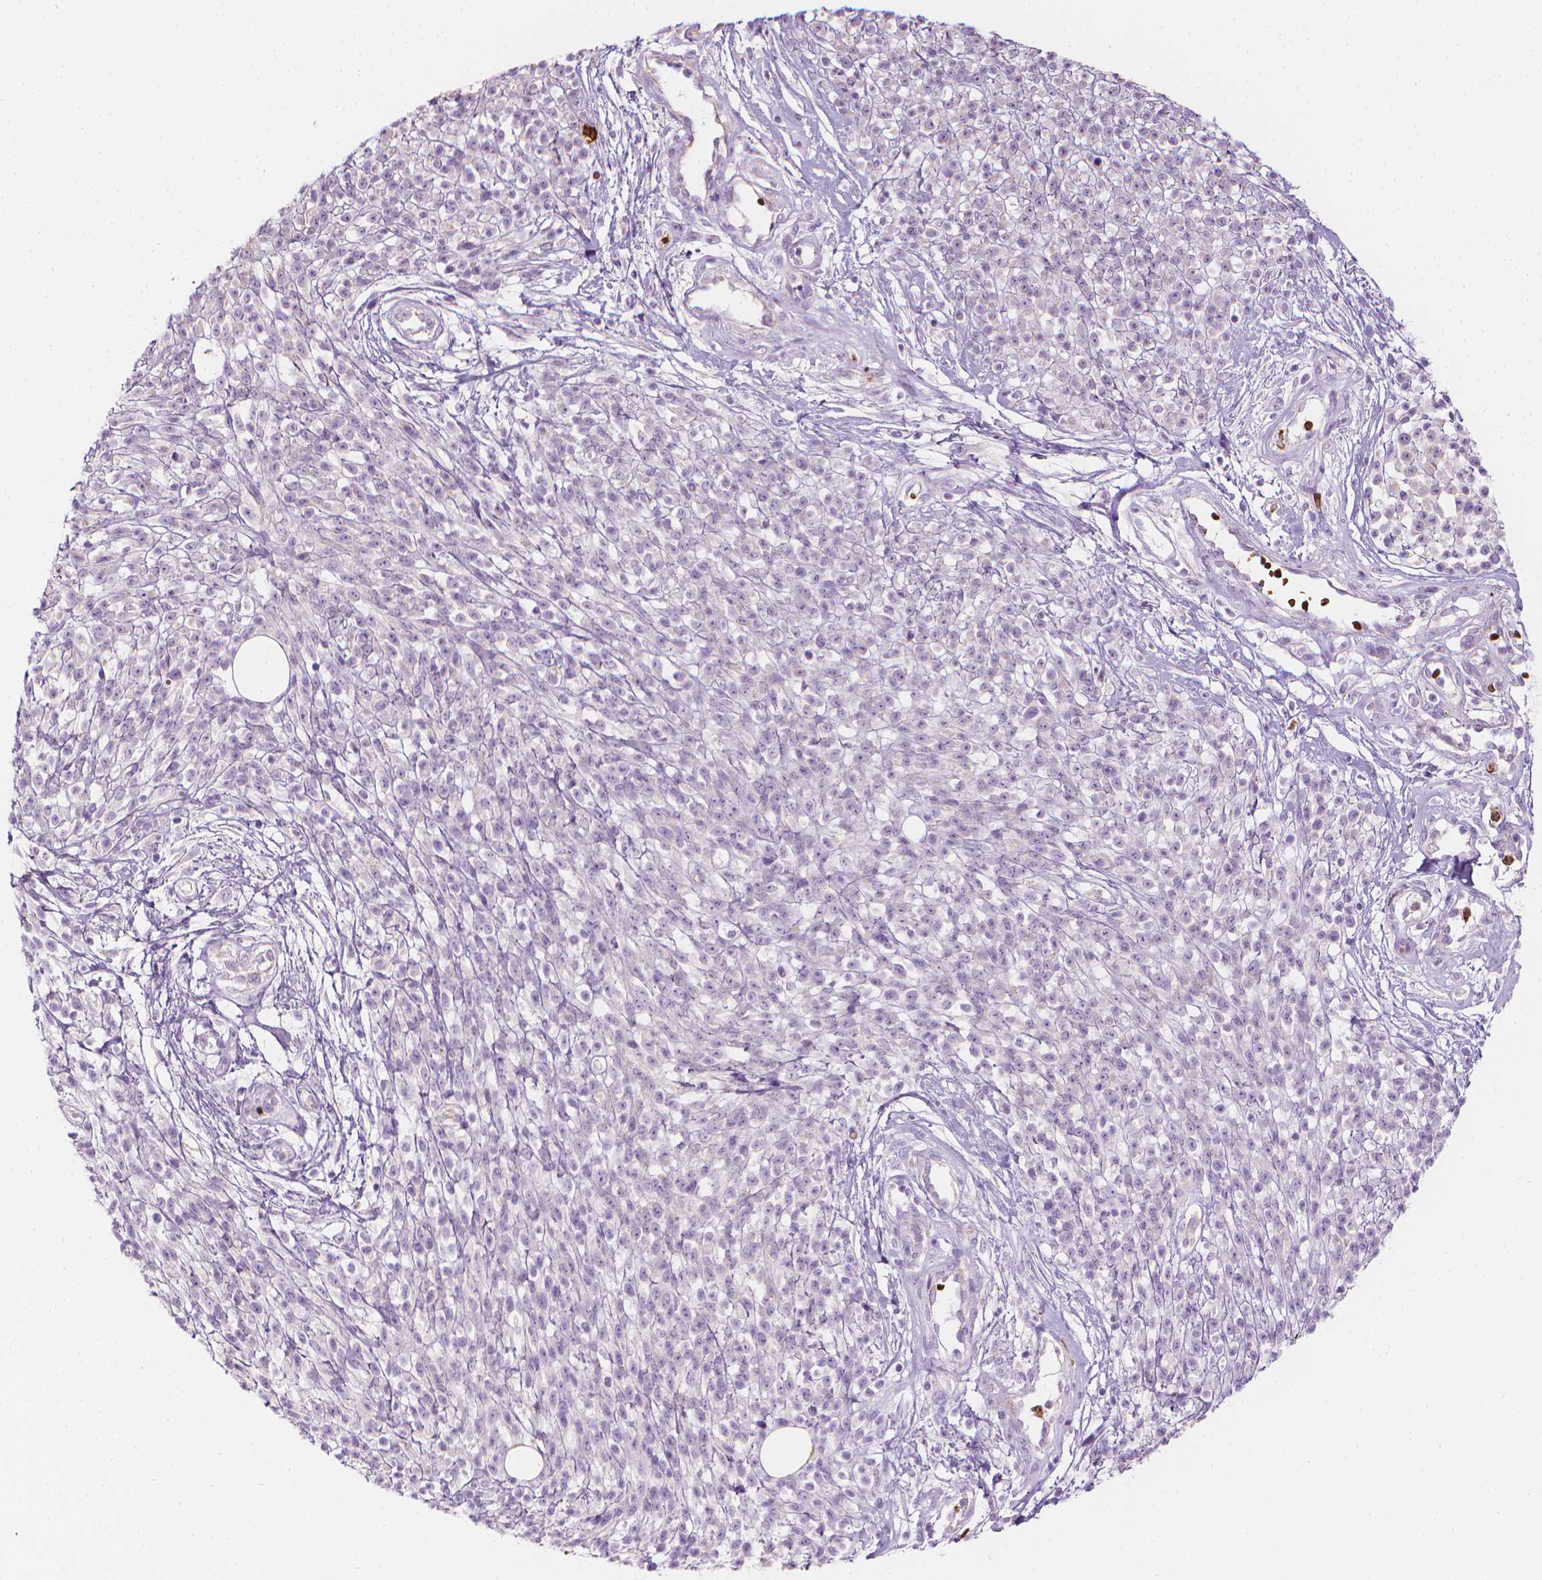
{"staining": {"intensity": "negative", "quantity": "none", "location": "none"}, "tissue": "melanoma", "cell_type": "Tumor cells", "image_type": "cancer", "snomed": [{"axis": "morphology", "description": "Malignant melanoma, NOS"}, {"axis": "topography", "description": "Skin"}, {"axis": "topography", "description": "Skin of trunk"}], "caption": "Immunohistochemical staining of human malignant melanoma exhibits no significant expression in tumor cells.", "gene": "CES1", "patient": {"sex": "male", "age": 74}}